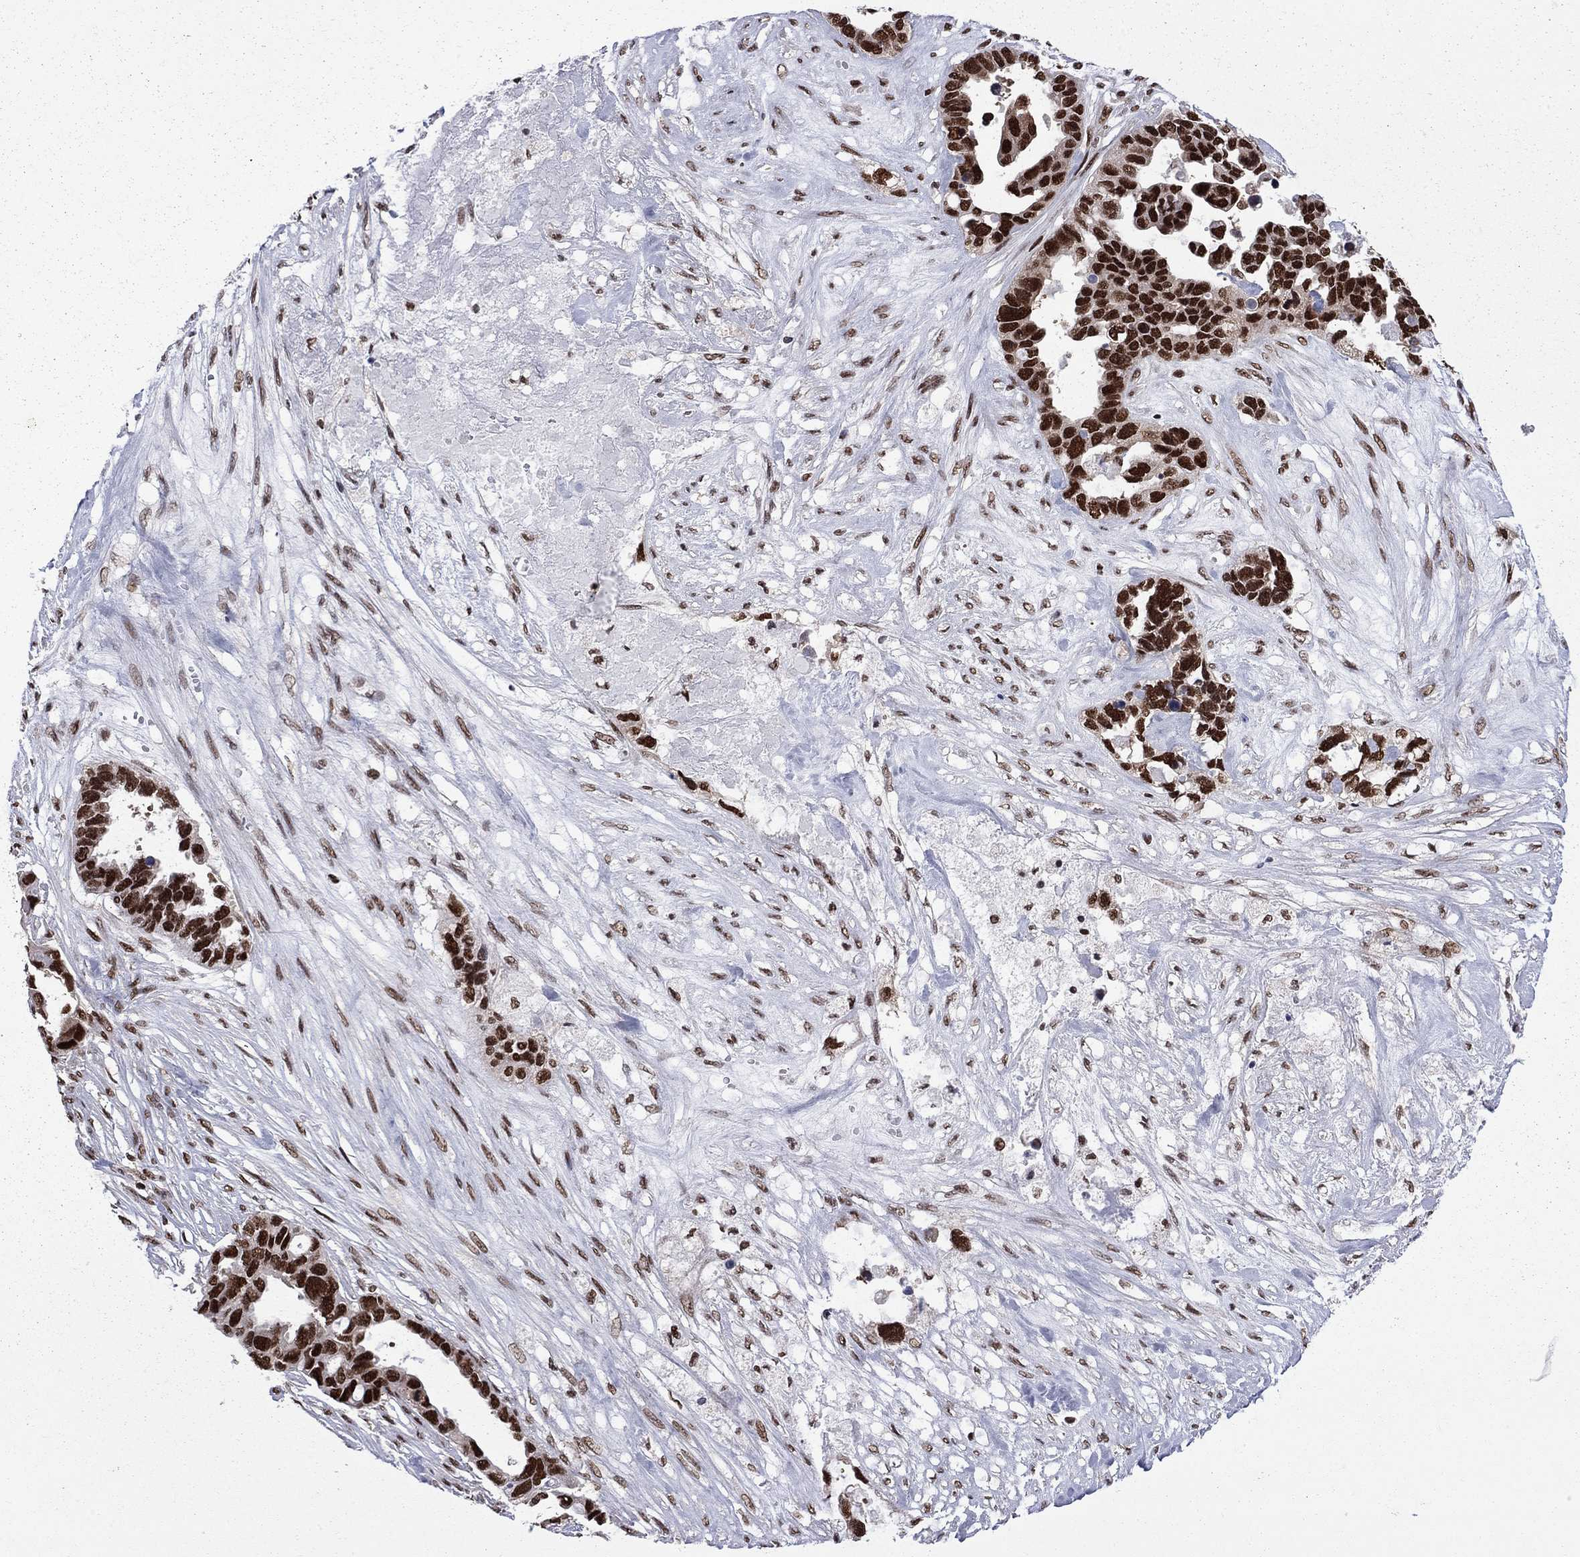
{"staining": {"intensity": "strong", "quantity": ">75%", "location": "nuclear"}, "tissue": "ovarian cancer", "cell_type": "Tumor cells", "image_type": "cancer", "snomed": [{"axis": "morphology", "description": "Cystadenocarcinoma, serous, NOS"}, {"axis": "topography", "description": "Ovary"}], "caption": "Protein expression analysis of ovarian serous cystadenocarcinoma reveals strong nuclear expression in approximately >75% of tumor cells.", "gene": "MED25", "patient": {"sex": "female", "age": 54}}